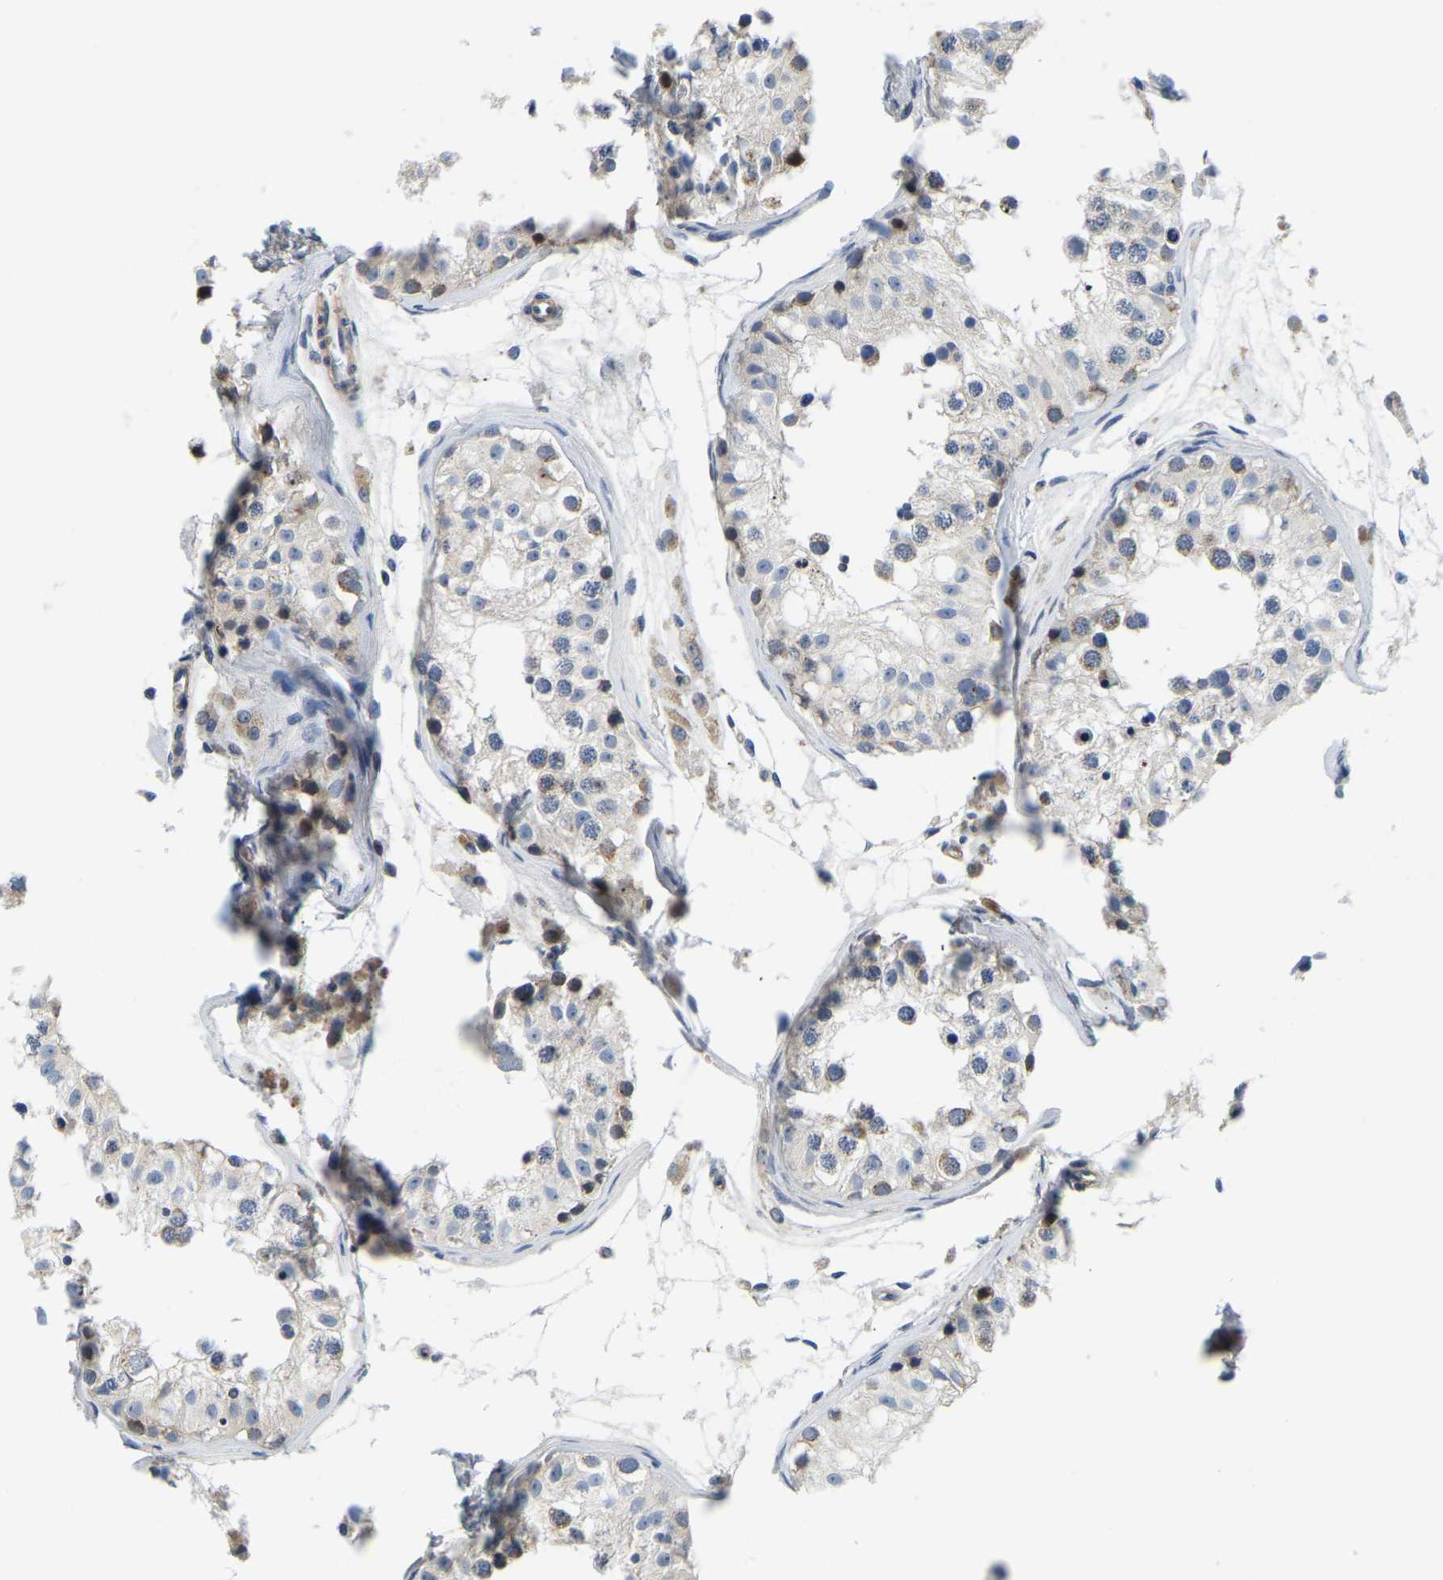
{"staining": {"intensity": "weak", "quantity": "25%-75%", "location": "cytoplasmic/membranous"}, "tissue": "testis", "cell_type": "Cells in seminiferous ducts", "image_type": "normal", "snomed": [{"axis": "morphology", "description": "Normal tissue, NOS"}, {"axis": "morphology", "description": "Adenocarcinoma, metastatic, NOS"}, {"axis": "topography", "description": "Testis"}], "caption": "IHC (DAB (3,3'-diaminobenzidine)) staining of benign human testis shows weak cytoplasmic/membranous protein staining in about 25%-75% of cells in seminiferous ducts. Nuclei are stained in blue.", "gene": "LIAS", "patient": {"sex": "male", "age": 26}}